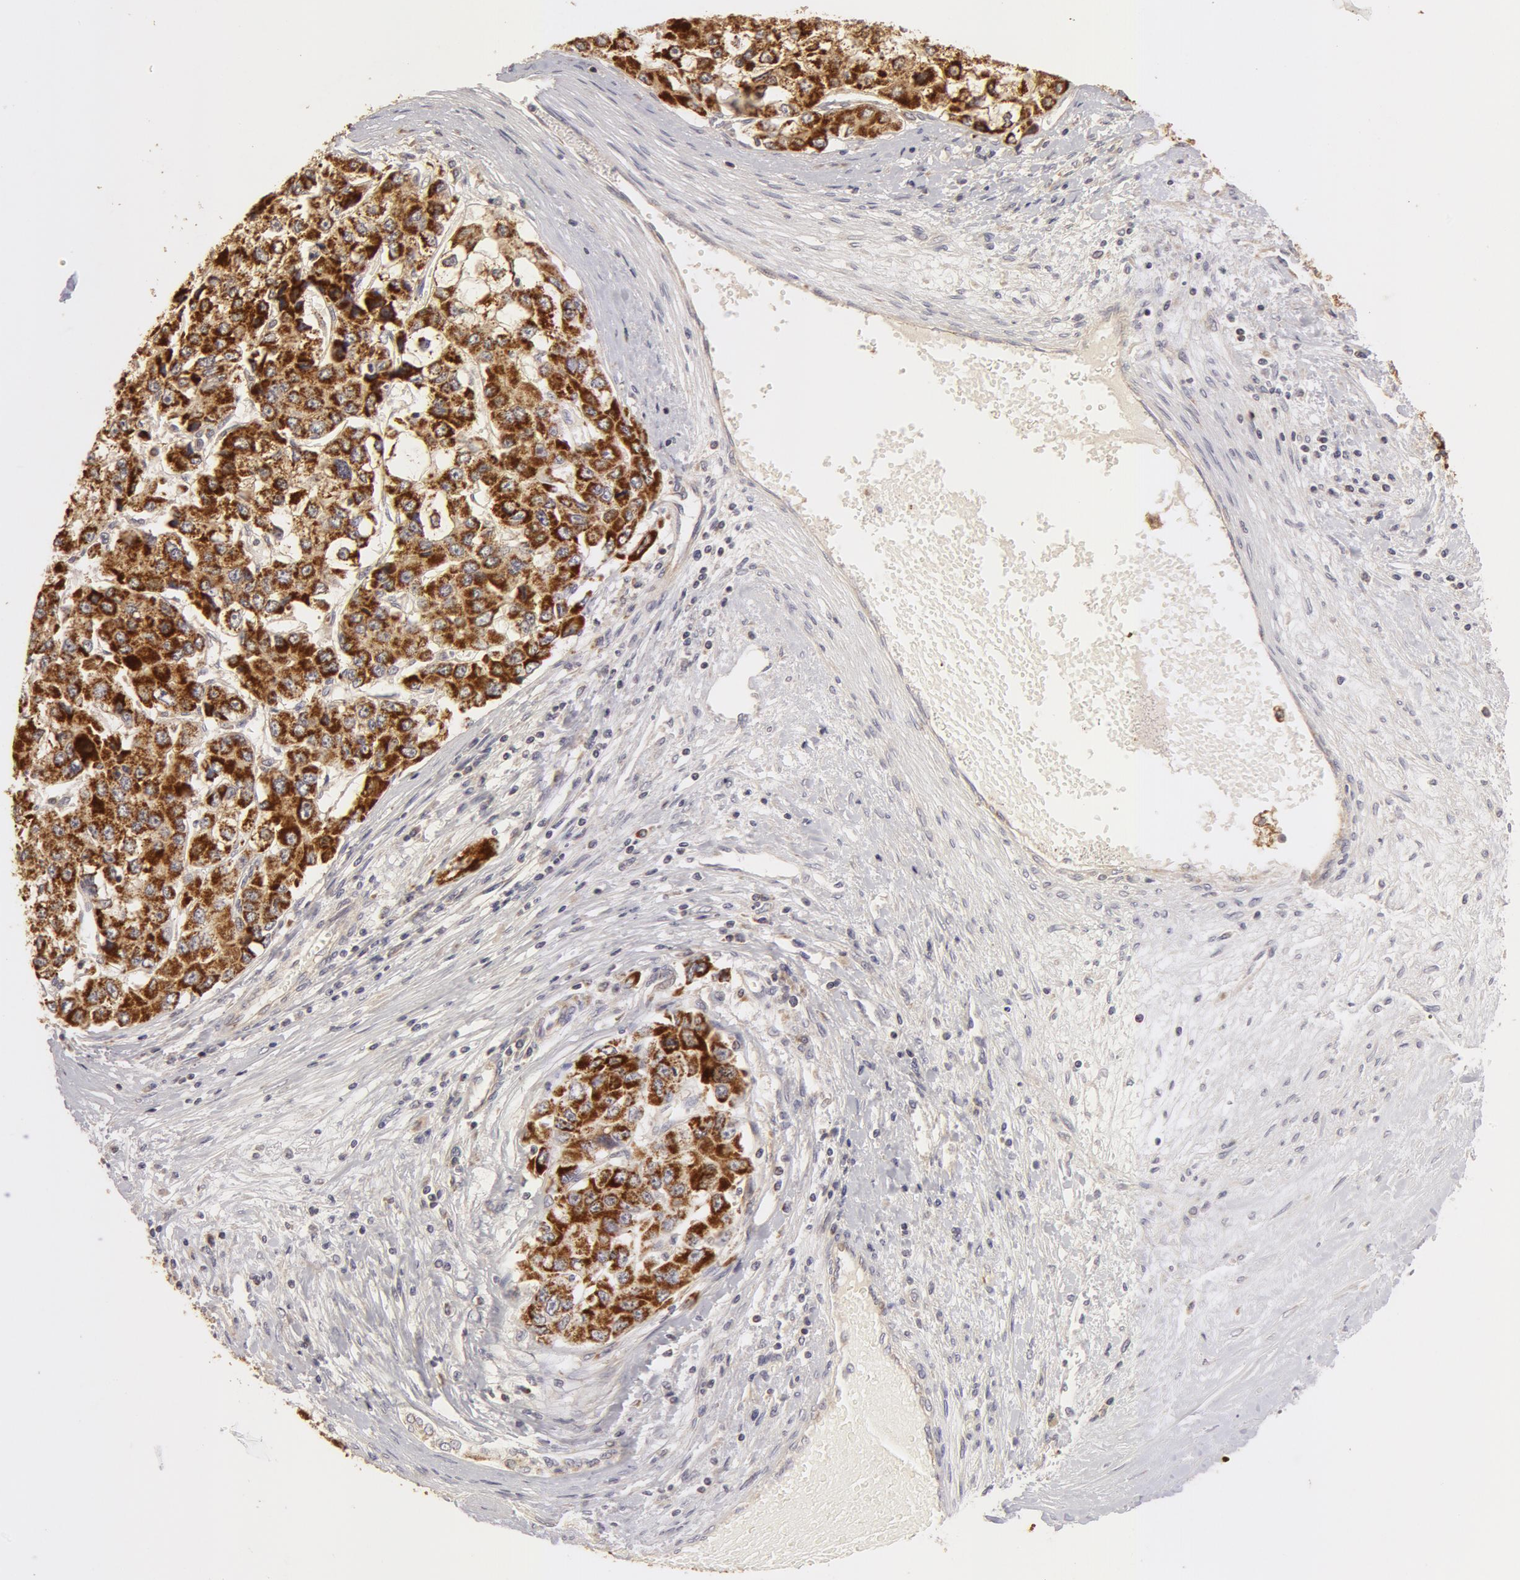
{"staining": {"intensity": "strong", "quantity": ">75%", "location": "cytoplasmic/membranous"}, "tissue": "liver cancer", "cell_type": "Tumor cells", "image_type": "cancer", "snomed": [{"axis": "morphology", "description": "Carcinoma, Hepatocellular, NOS"}, {"axis": "topography", "description": "Liver"}], "caption": "A brown stain labels strong cytoplasmic/membranous positivity of a protein in human liver cancer tumor cells.", "gene": "ADPRH", "patient": {"sex": "female", "age": 66}}